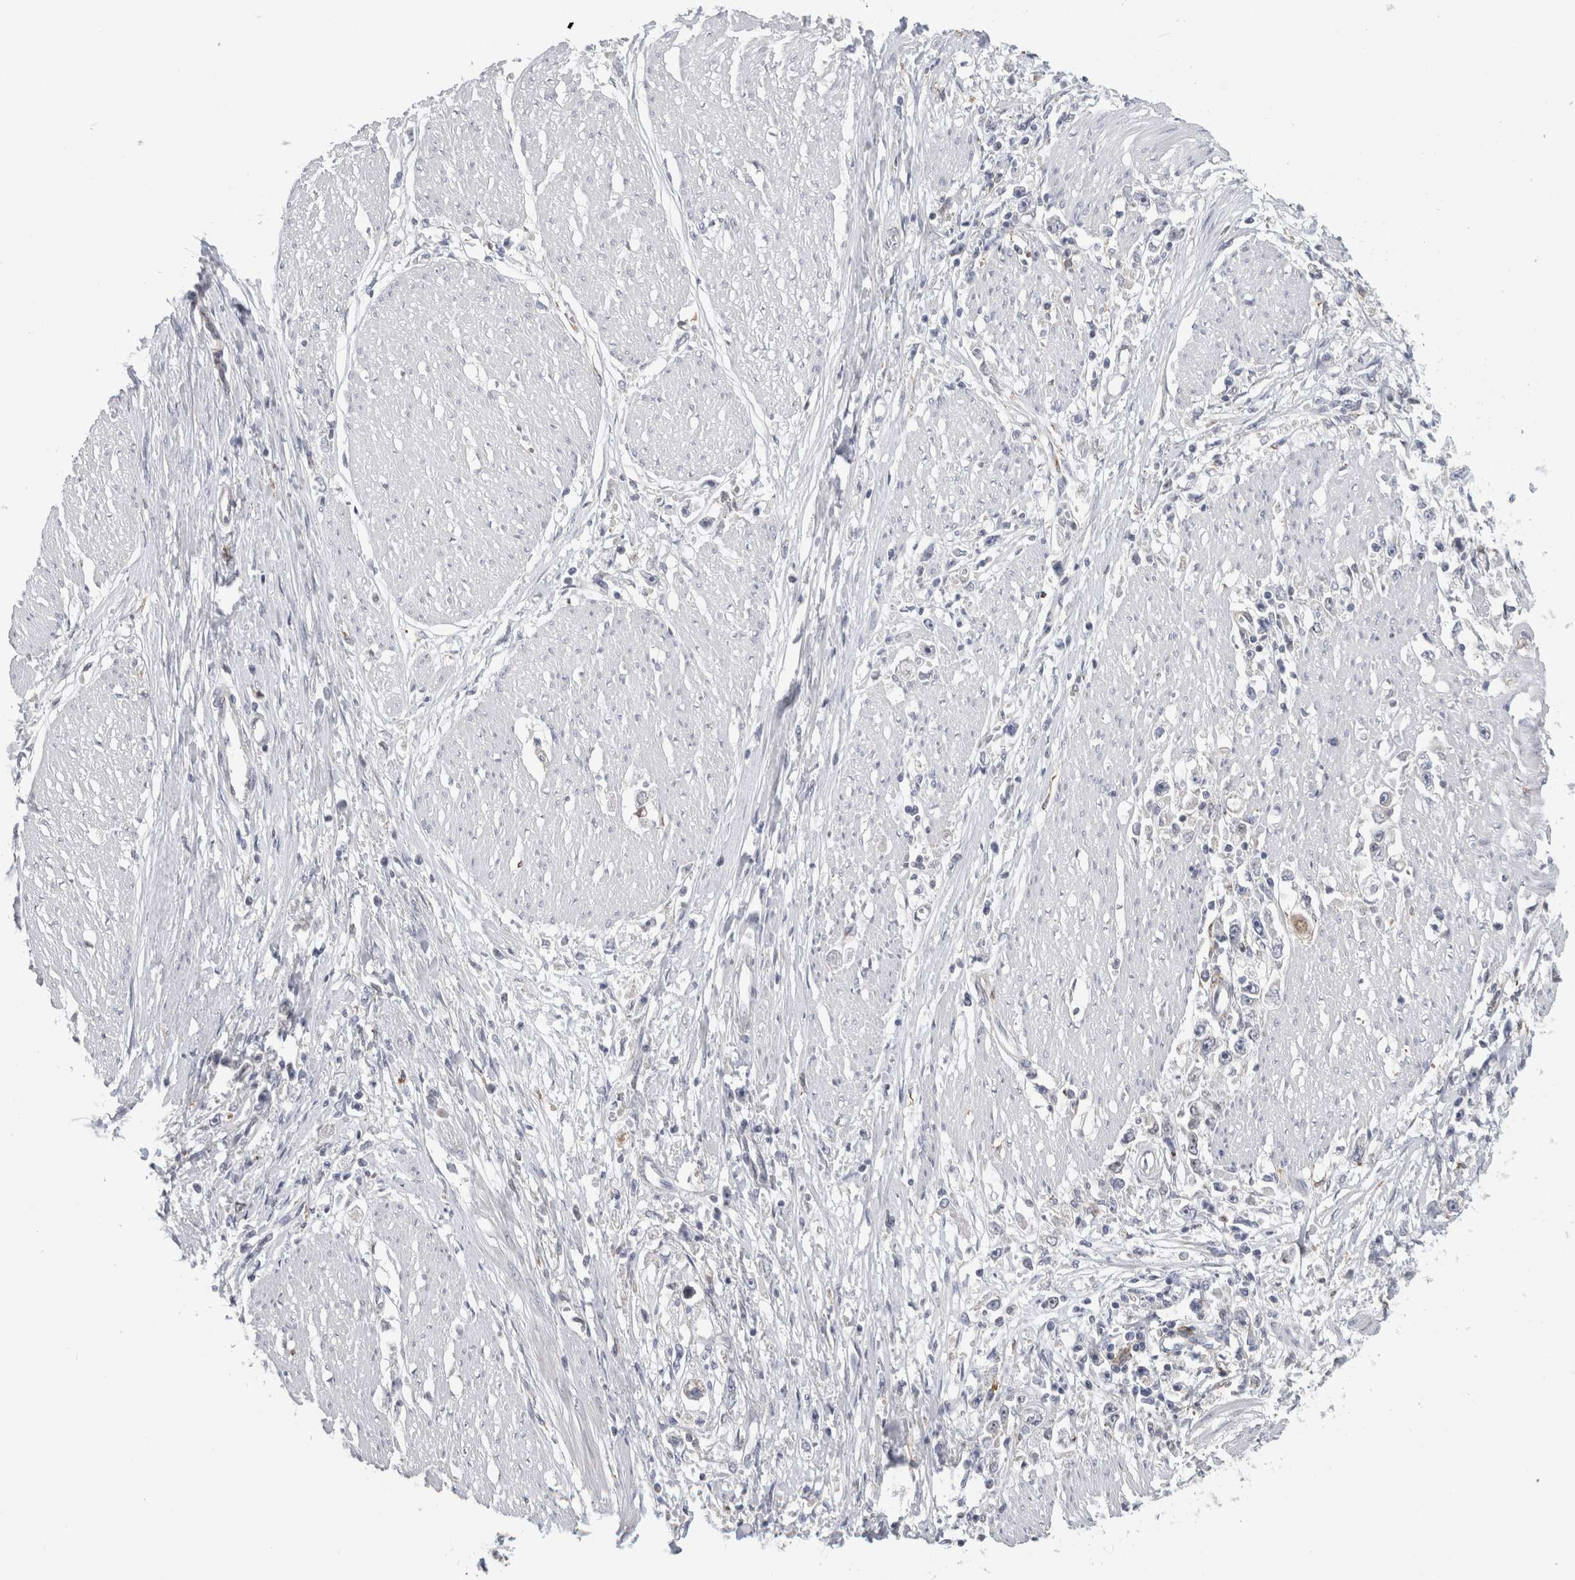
{"staining": {"intensity": "negative", "quantity": "none", "location": "none"}, "tissue": "stomach cancer", "cell_type": "Tumor cells", "image_type": "cancer", "snomed": [{"axis": "morphology", "description": "Adenocarcinoma, NOS"}, {"axis": "topography", "description": "Stomach"}], "caption": "A histopathology image of stomach cancer (adenocarcinoma) stained for a protein displays no brown staining in tumor cells. (DAB (3,3'-diaminobenzidine) immunohistochemistry, high magnification).", "gene": "SYTL5", "patient": {"sex": "female", "age": 59}}